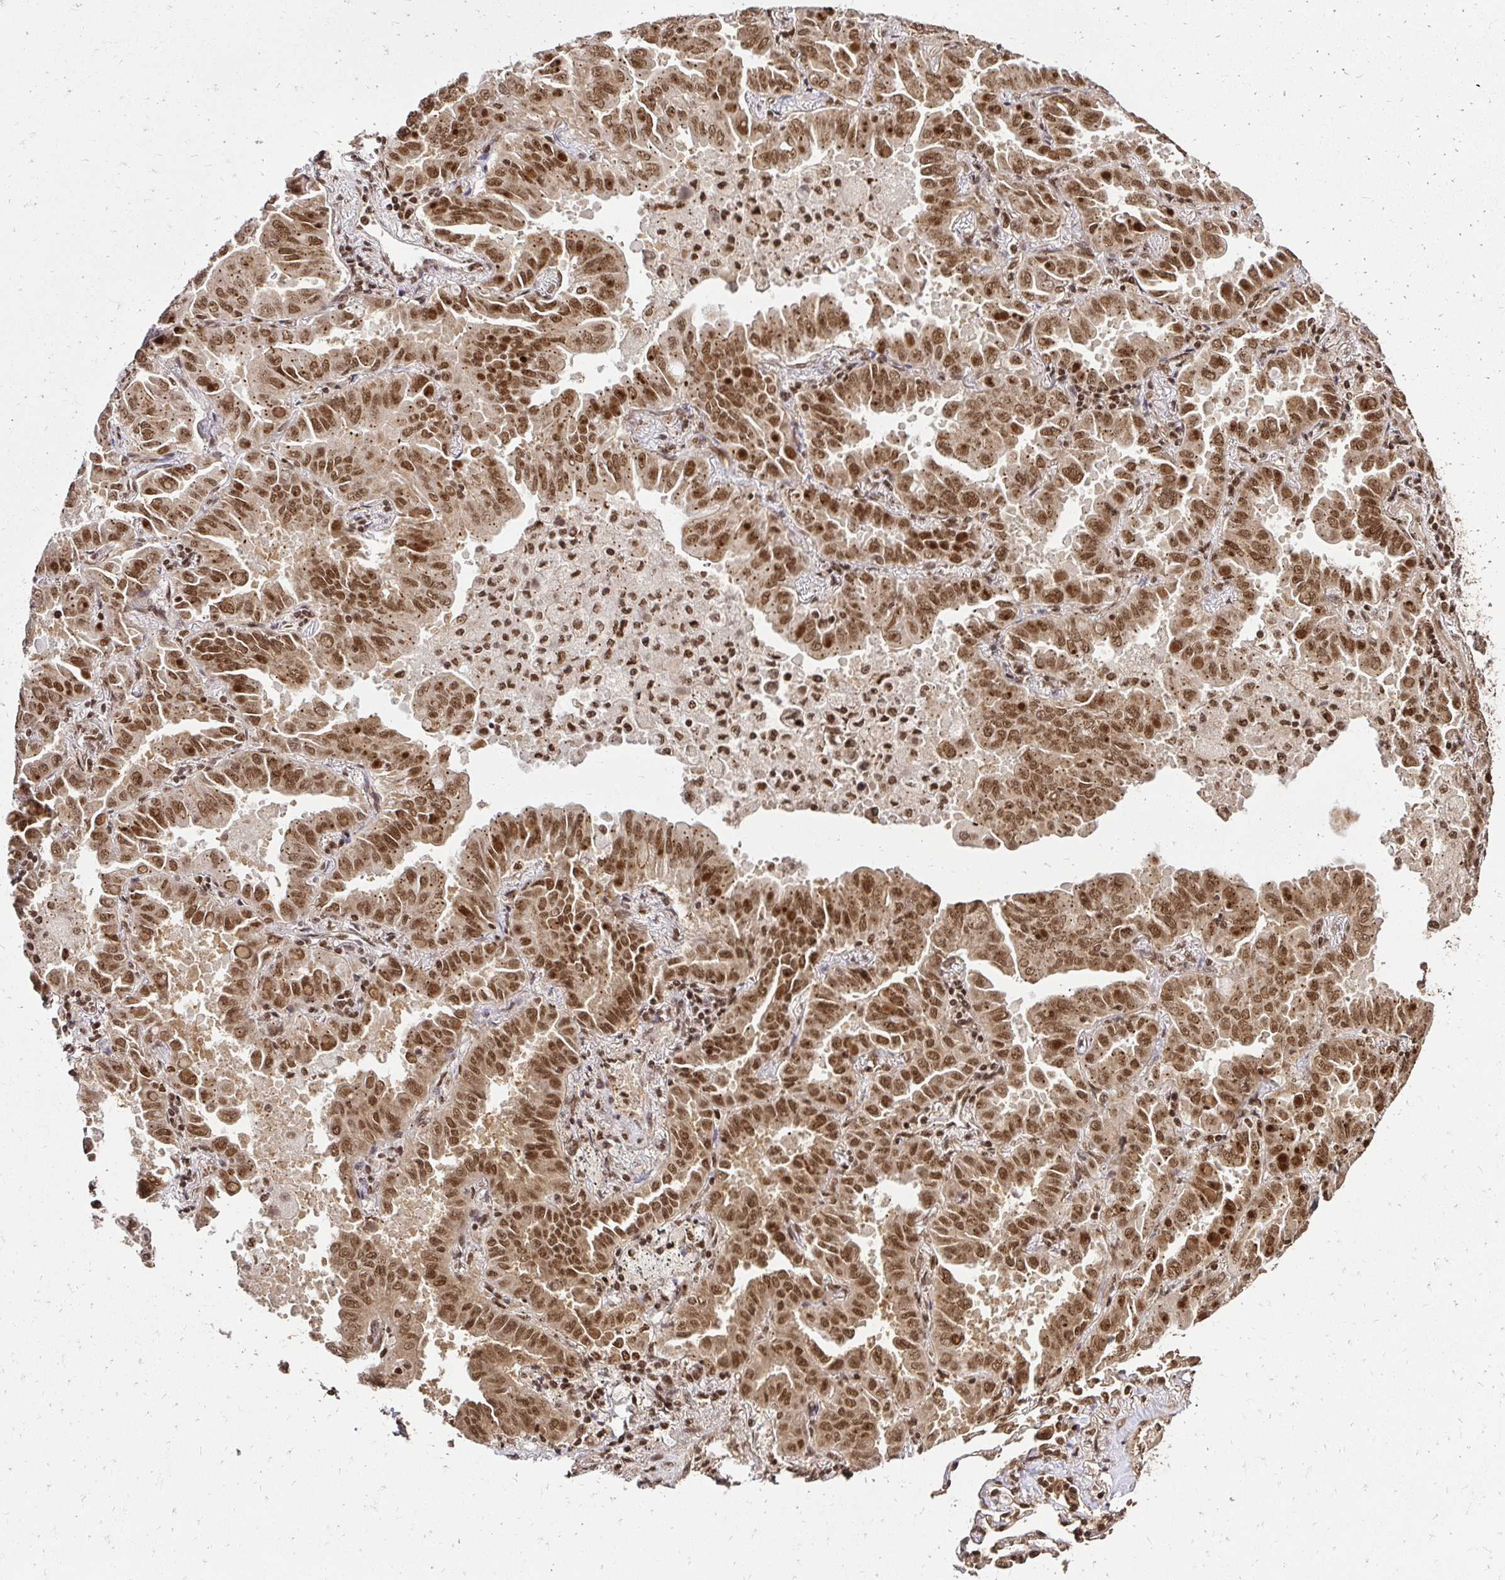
{"staining": {"intensity": "moderate", "quantity": ">75%", "location": "cytoplasmic/membranous,nuclear"}, "tissue": "lung cancer", "cell_type": "Tumor cells", "image_type": "cancer", "snomed": [{"axis": "morphology", "description": "Adenocarcinoma, NOS"}, {"axis": "topography", "description": "Lung"}], "caption": "A photomicrograph of human lung cancer (adenocarcinoma) stained for a protein displays moderate cytoplasmic/membranous and nuclear brown staining in tumor cells.", "gene": "GLYR1", "patient": {"sex": "male", "age": 64}}